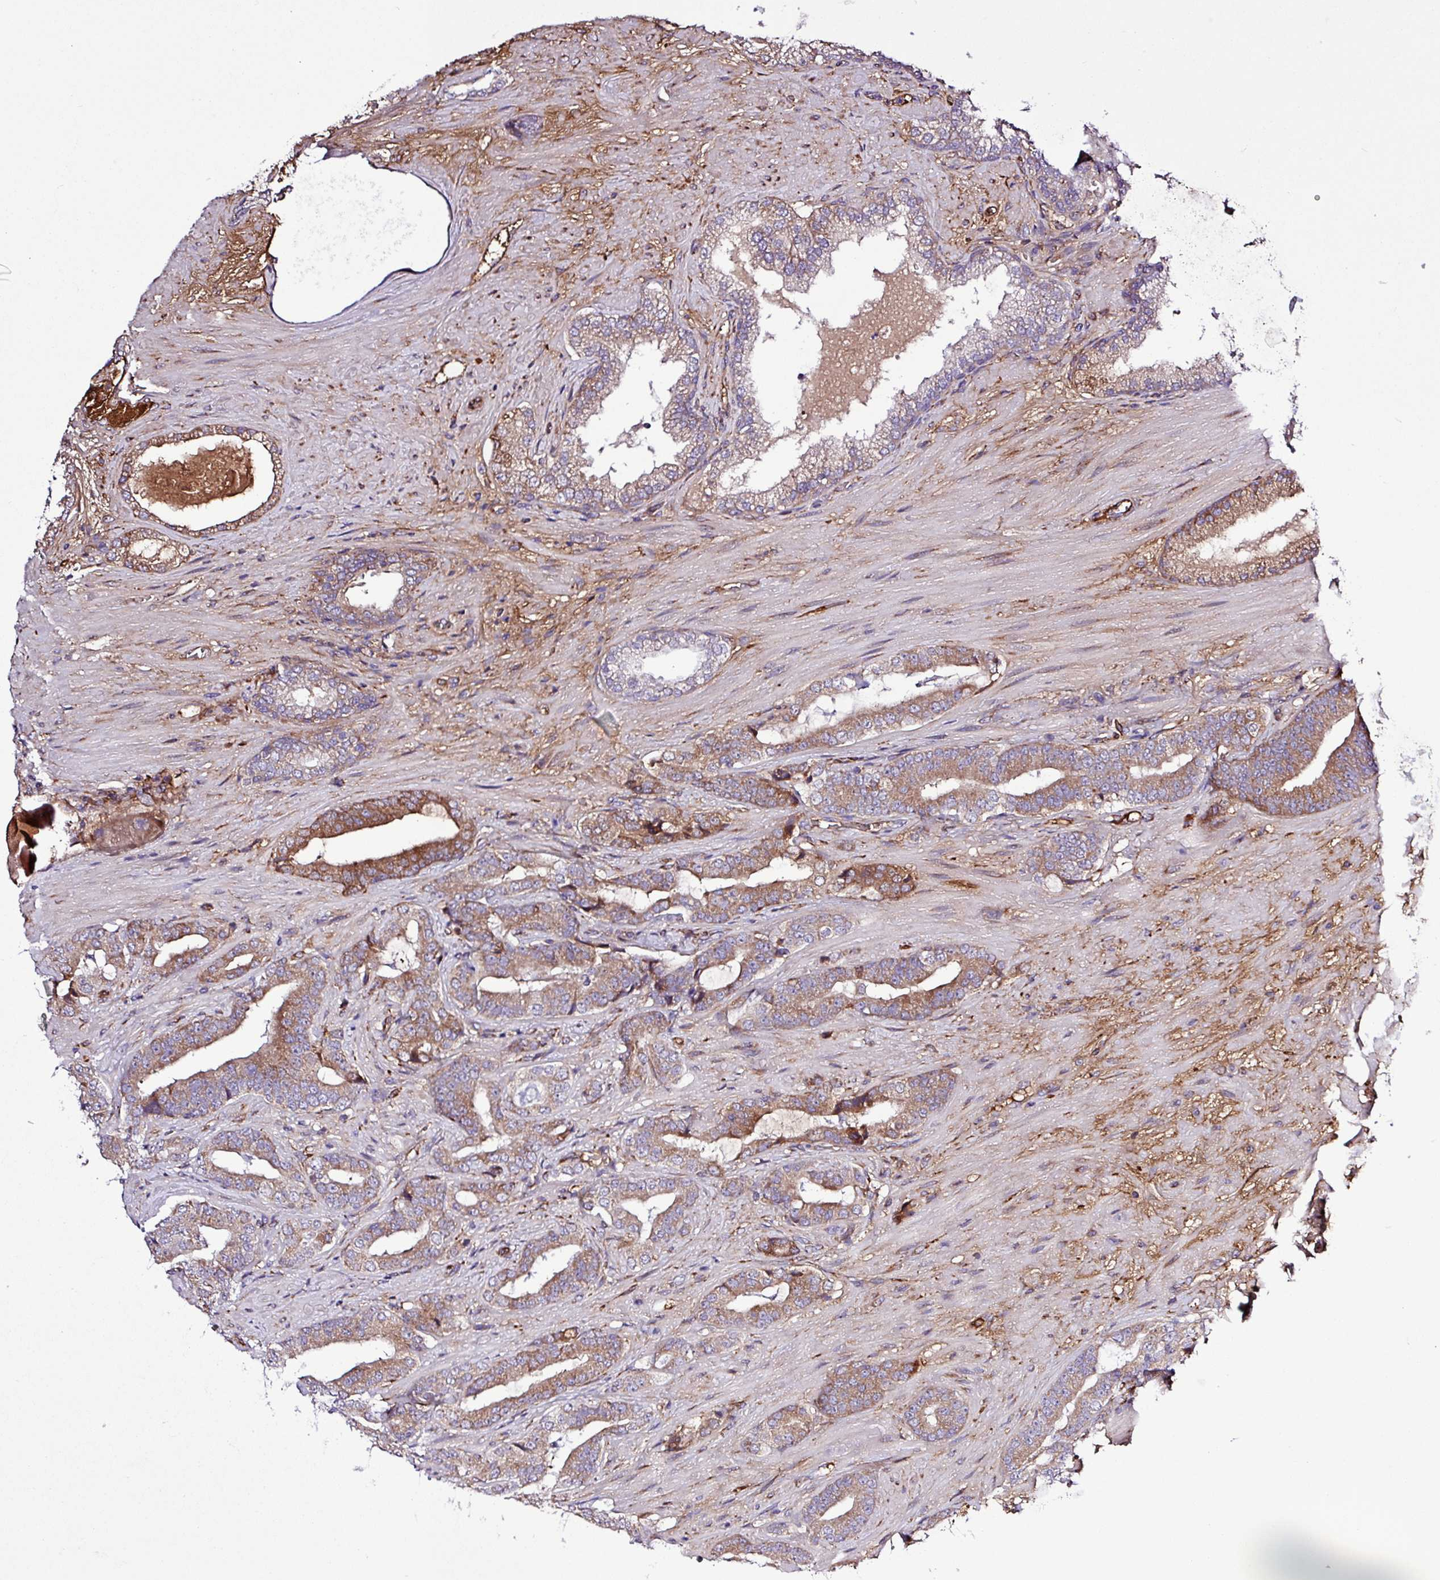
{"staining": {"intensity": "moderate", "quantity": ">75%", "location": "cytoplasmic/membranous"}, "tissue": "prostate cancer", "cell_type": "Tumor cells", "image_type": "cancer", "snomed": [{"axis": "morphology", "description": "Adenocarcinoma, Low grade"}, {"axis": "topography", "description": "Prostate"}], "caption": "Immunohistochemical staining of prostate cancer exhibits medium levels of moderate cytoplasmic/membranous protein staining in about >75% of tumor cells.", "gene": "CWH43", "patient": {"sex": "male", "age": 61}}